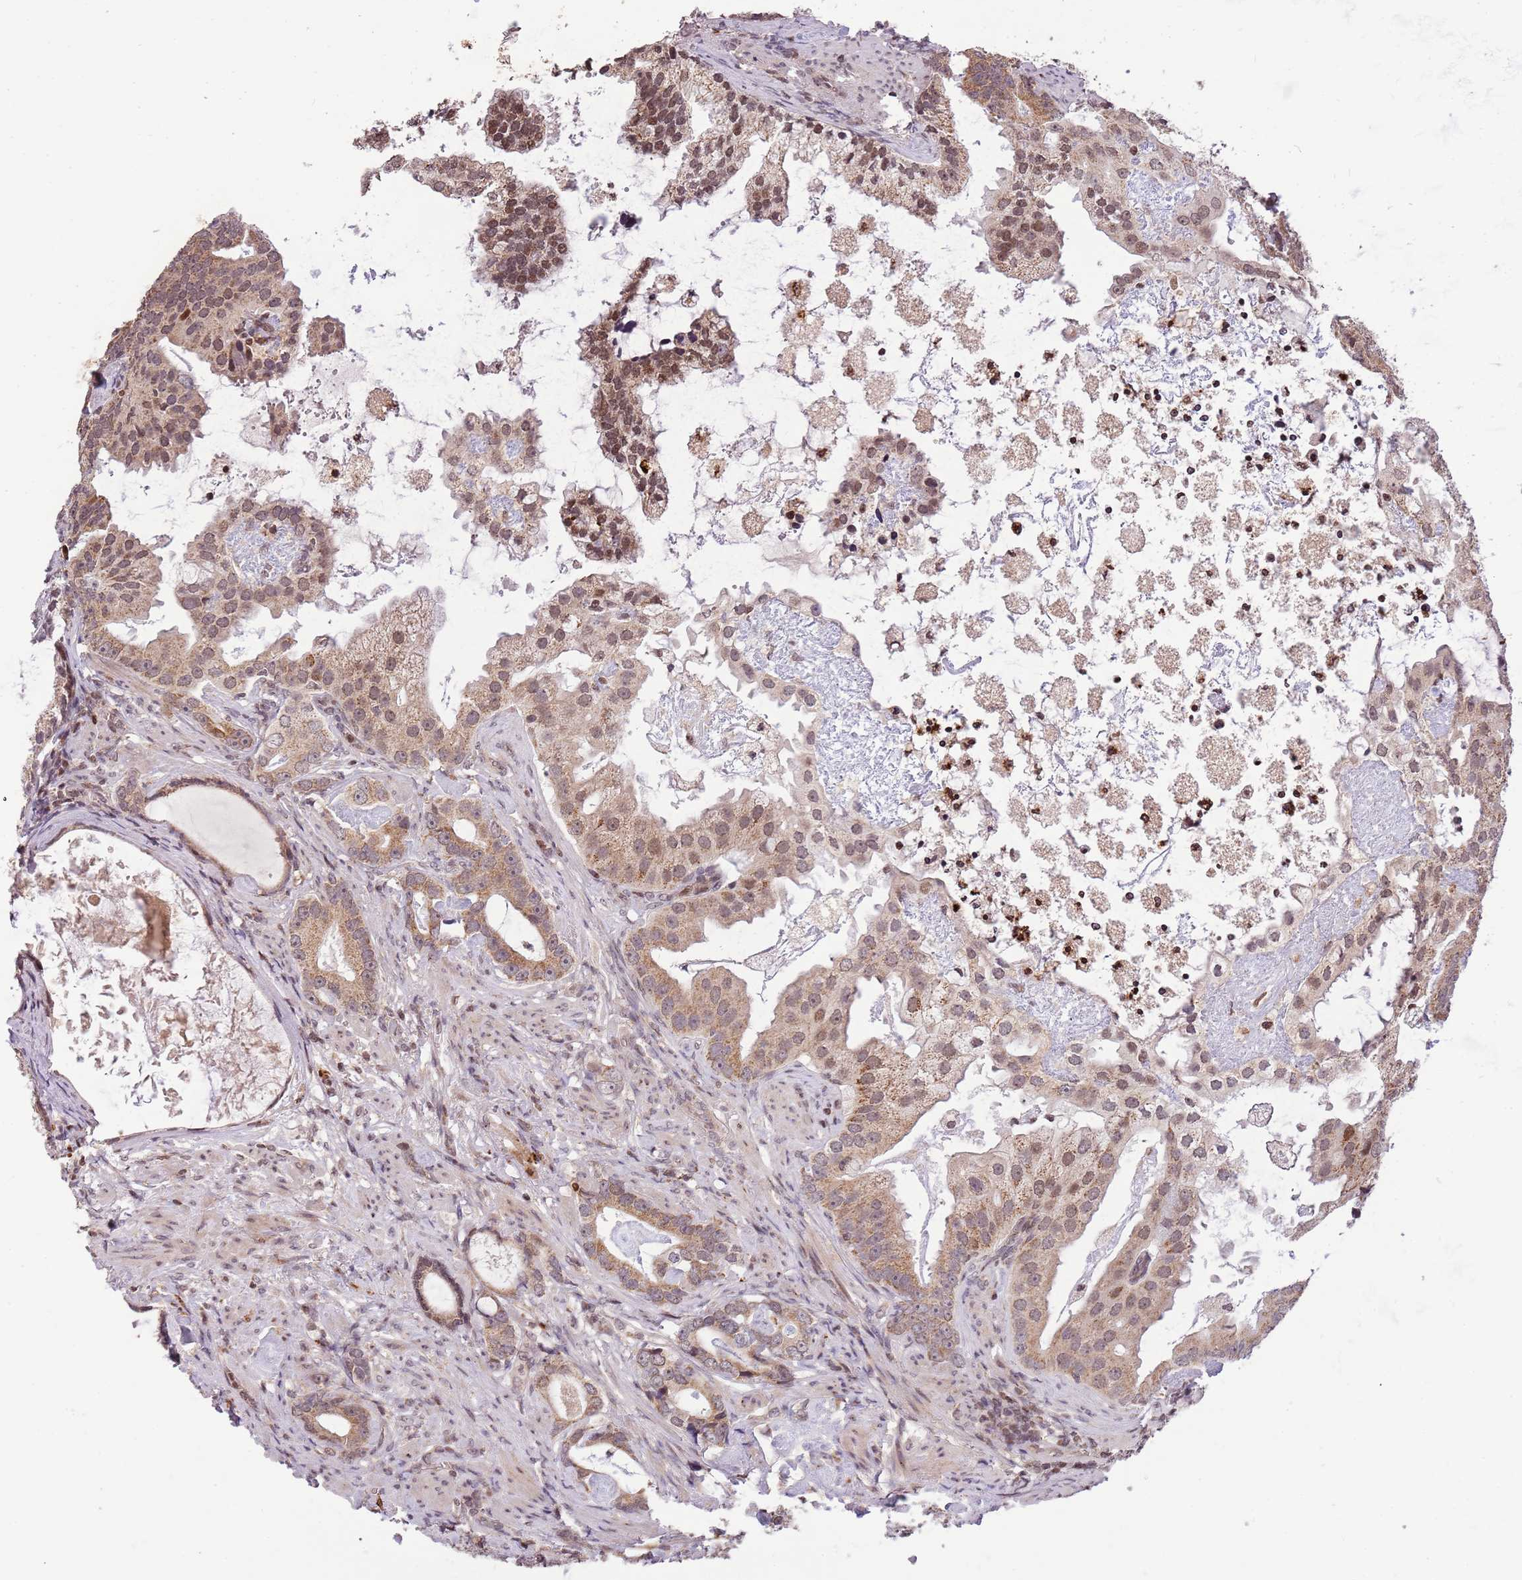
{"staining": {"intensity": "moderate", "quantity": ">75%", "location": "cytoplasmic/membranous,nuclear"}, "tissue": "prostate cancer", "cell_type": "Tumor cells", "image_type": "cancer", "snomed": [{"axis": "morphology", "description": "Adenocarcinoma, Low grade"}, {"axis": "topography", "description": "Prostate"}], "caption": "Protein expression analysis of prostate cancer exhibits moderate cytoplasmic/membranous and nuclear staining in approximately >75% of tumor cells.", "gene": "SAMSN1", "patient": {"sex": "male", "age": 71}}